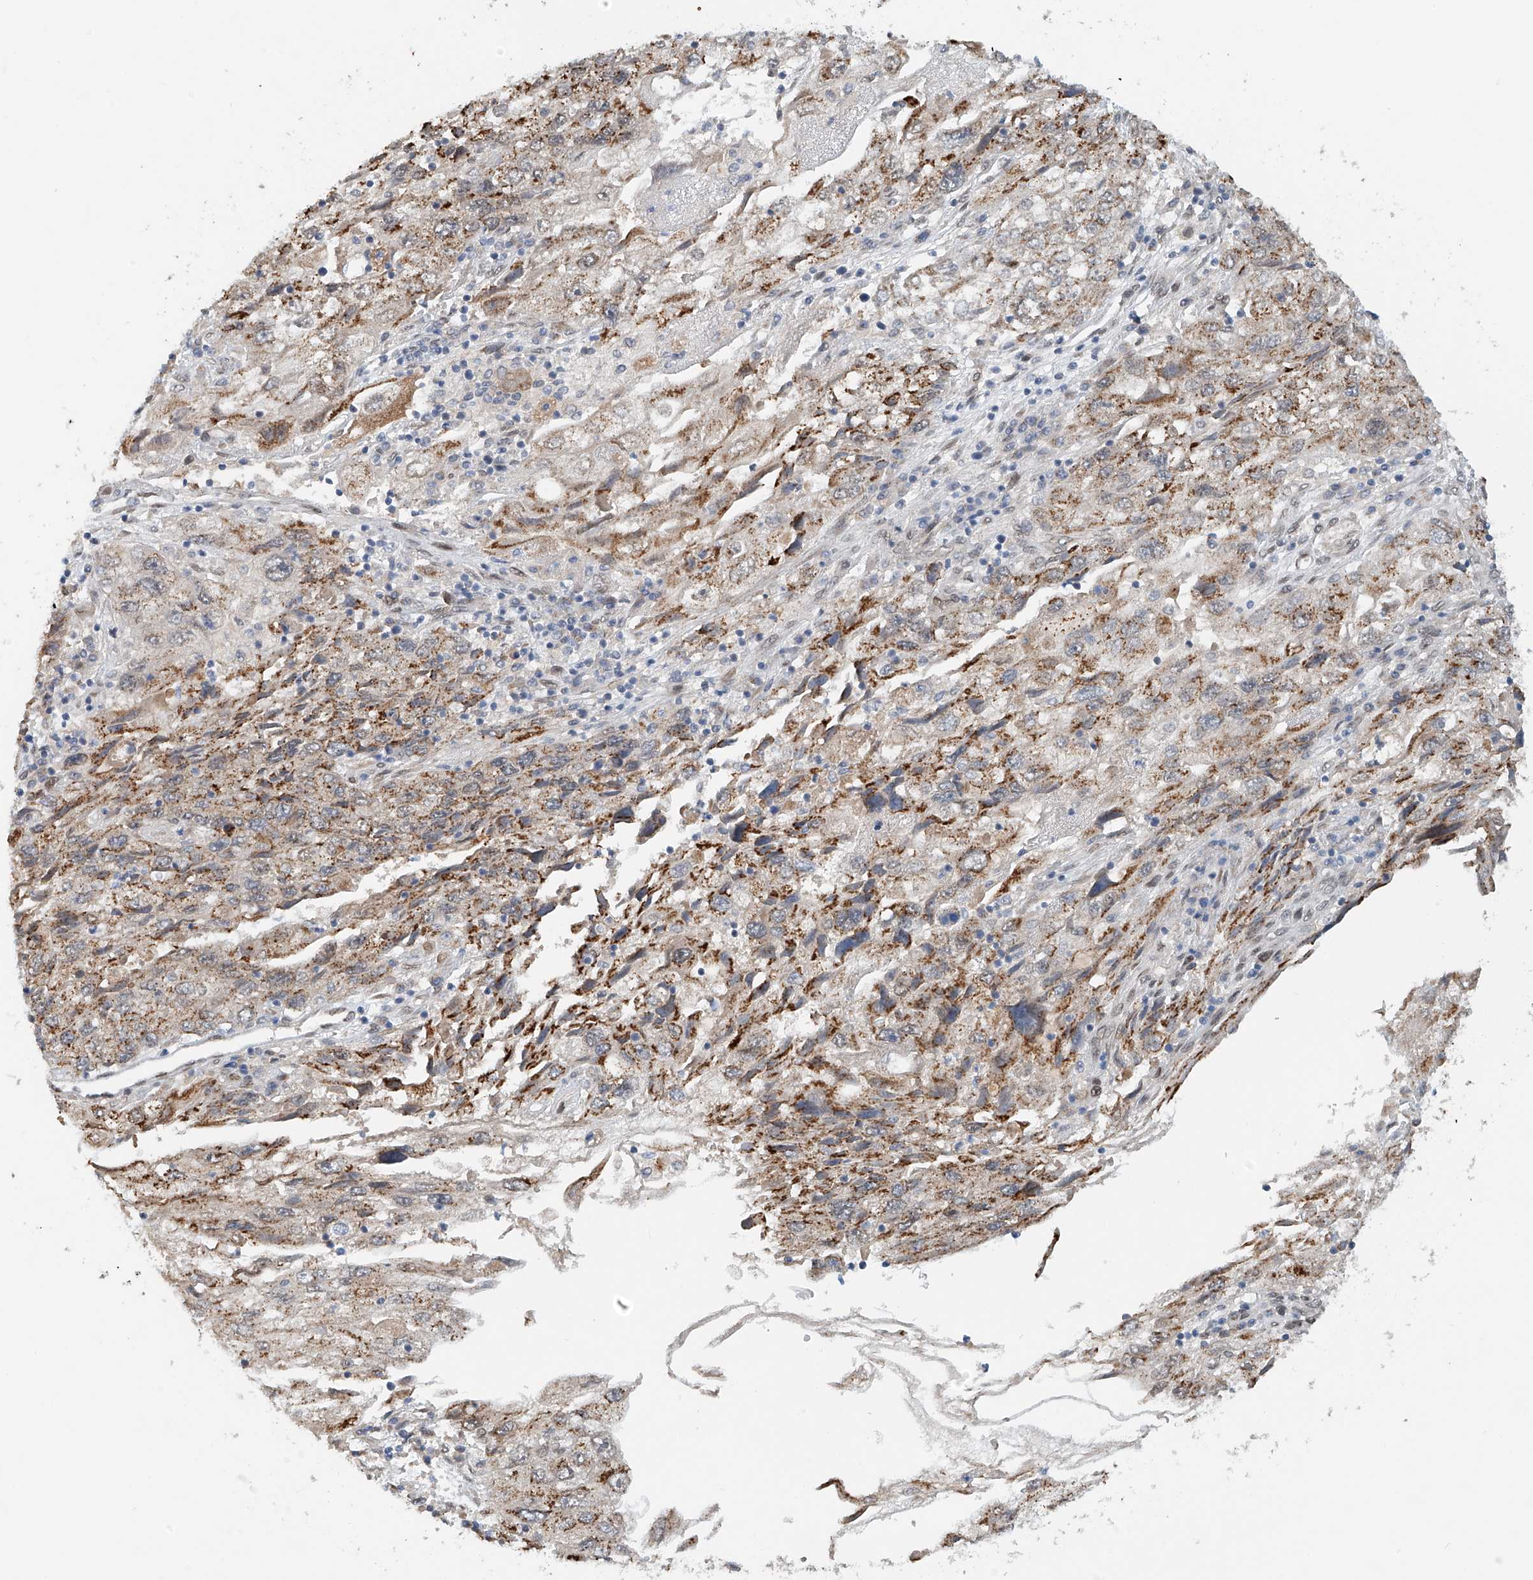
{"staining": {"intensity": "strong", "quantity": "25%-75%", "location": "cytoplasmic/membranous"}, "tissue": "endometrial cancer", "cell_type": "Tumor cells", "image_type": "cancer", "snomed": [{"axis": "morphology", "description": "Adenocarcinoma, NOS"}, {"axis": "topography", "description": "Endometrium"}], "caption": "Immunohistochemical staining of human endometrial cancer (adenocarcinoma) exhibits high levels of strong cytoplasmic/membranous protein staining in approximately 25%-75% of tumor cells.", "gene": "STARD9", "patient": {"sex": "female", "age": 49}}